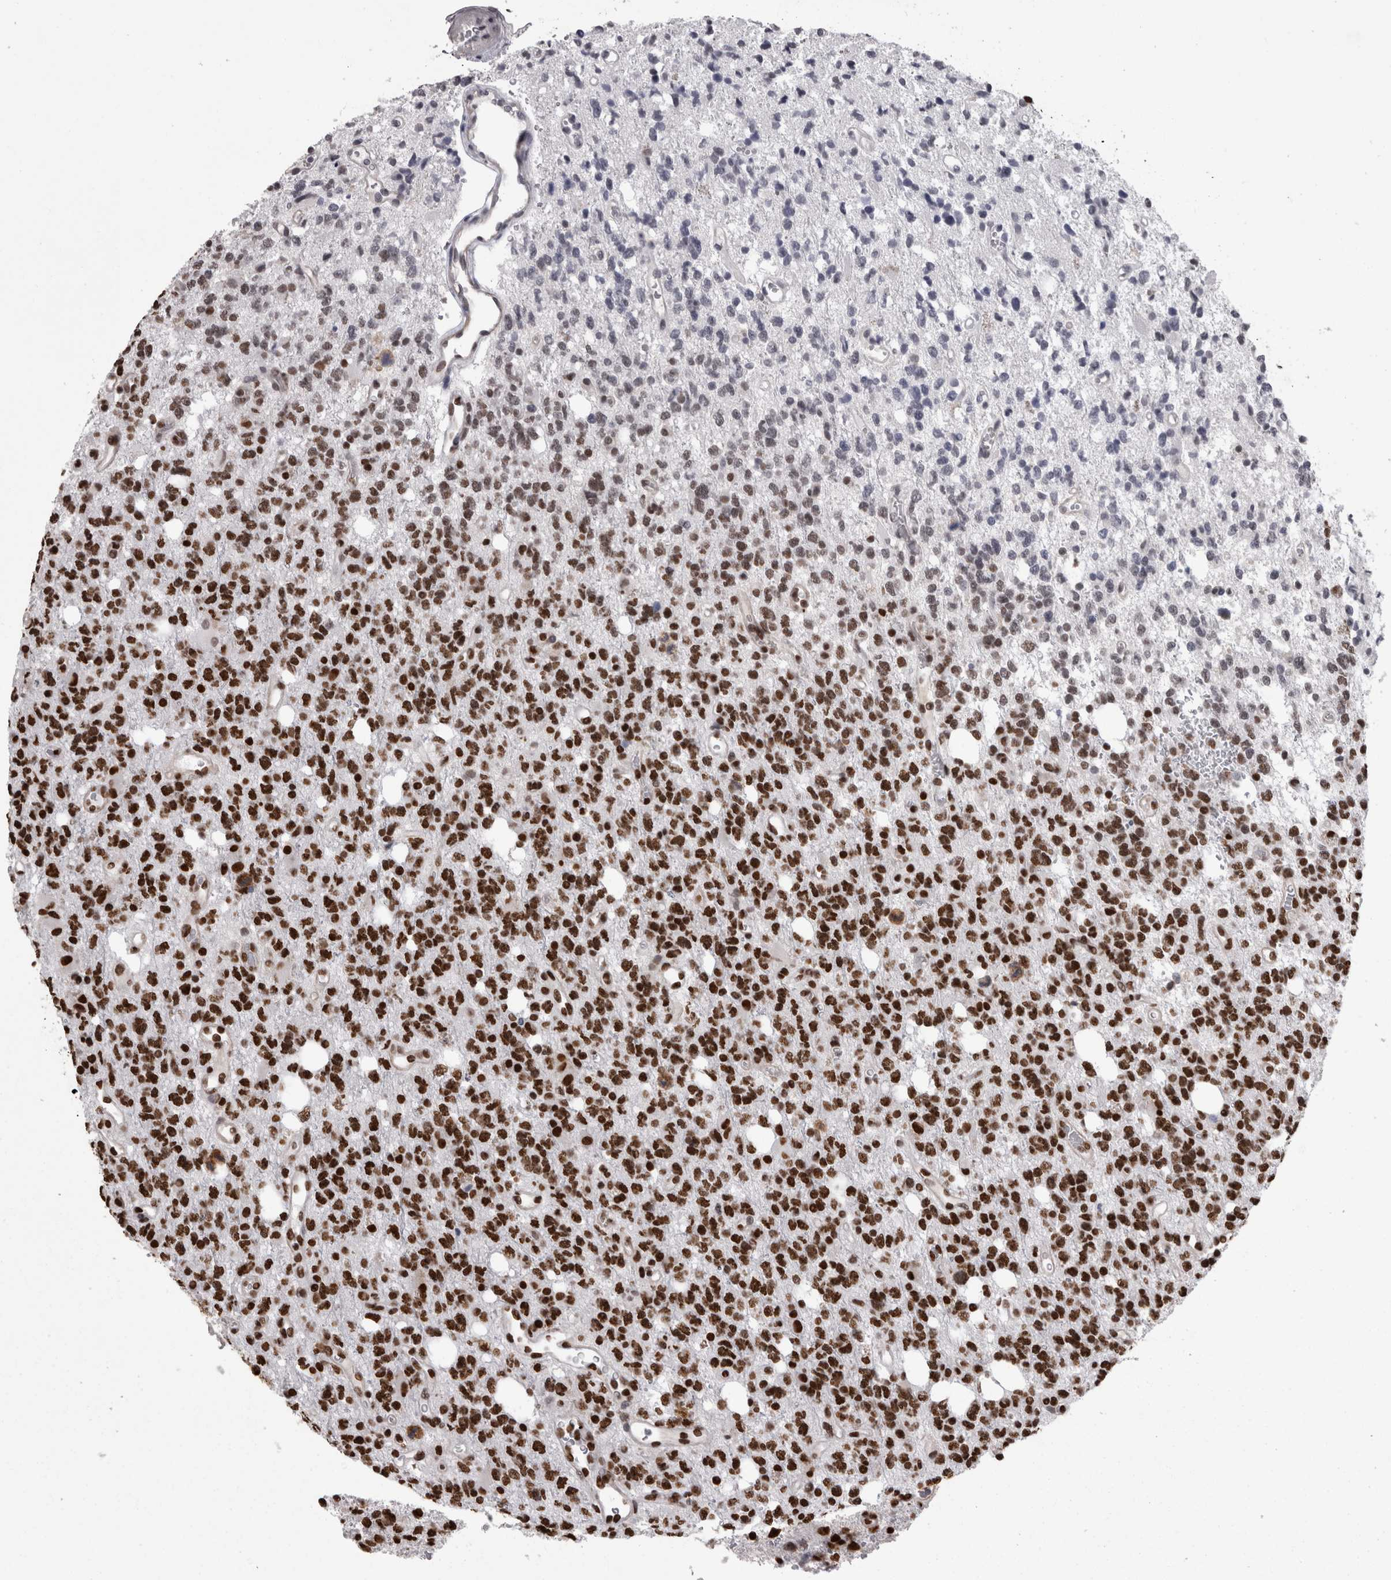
{"staining": {"intensity": "strong", "quantity": ">75%", "location": "nuclear"}, "tissue": "glioma", "cell_type": "Tumor cells", "image_type": "cancer", "snomed": [{"axis": "morphology", "description": "Glioma, malignant, High grade"}, {"axis": "topography", "description": "Brain"}], "caption": "High-grade glioma (malignant) was stained to show a protein in brown. There is high levels of strong nuclear staining in approximately >75% of tumor cells. (Stains: DAB (3,3'-diaminobenzidine) in brown, nuclei in blue, Microscopy: brightfield microscopy at high magnification).", "gene": "HNRNPM", "patient": {"sex": "female", "age": 62}}